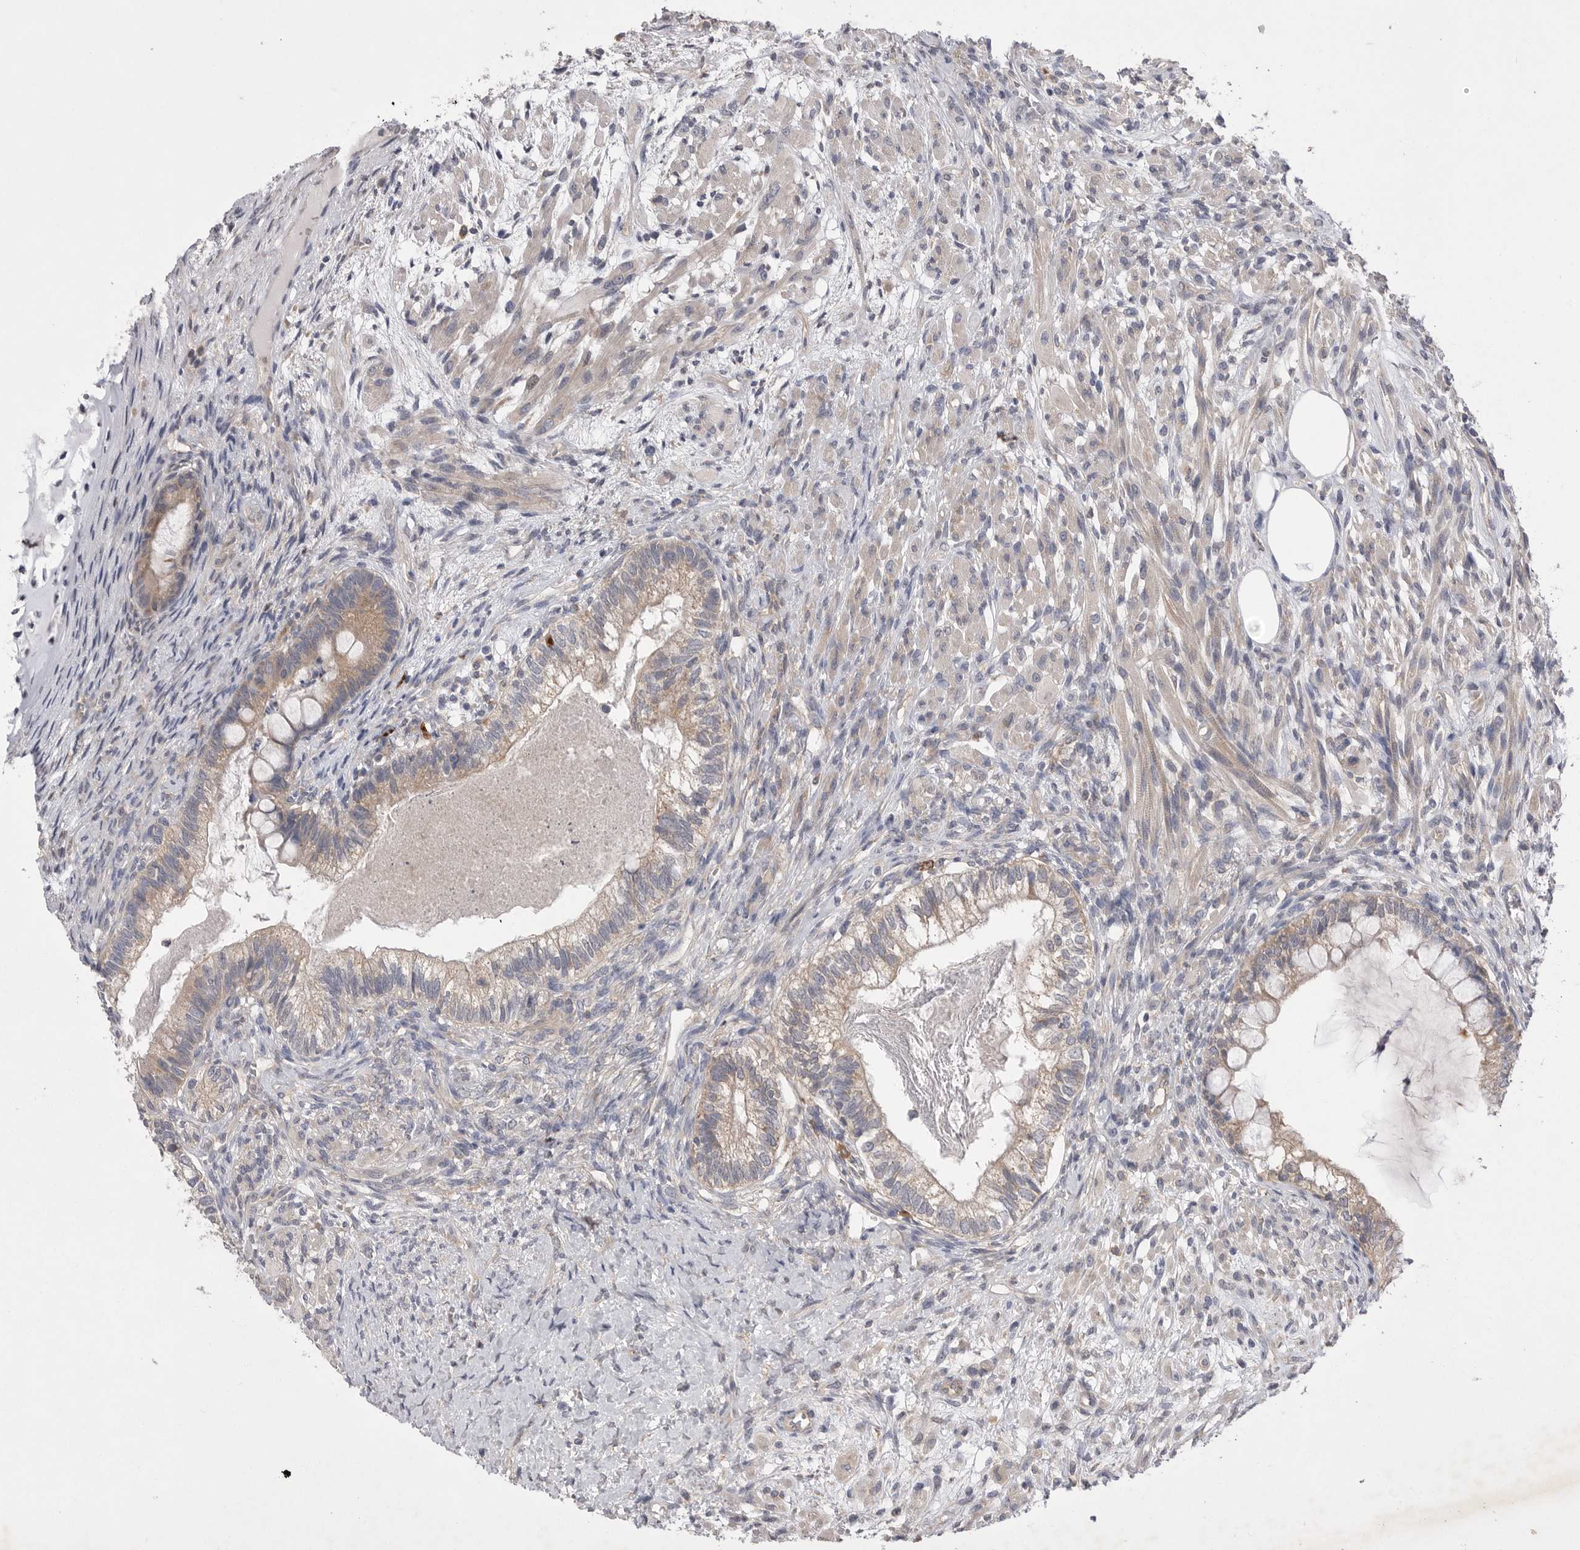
{"staining": {"intensity": "weak", "quantity": ">75%", "location": "cytoplasmic/membranous"}, "tissue": "testis cancer", "cell_type": "Tumor cells", "image_type": "cancer", "snomed": [{"axis": "morphology", "description": "Seminoma, NOS"}, {"axis": "morphology", "description": "Carcinoma, Embryonal, NOS"}, {"axis": "topography", "description": "Testis"}], "caption": "A brown stain shows weak cytoplasmic/membranous expression of a protein in human seminoma (testis) tumor cells.", "gene": "VAC14", "patient": {"sex": "male", "age": 28}}